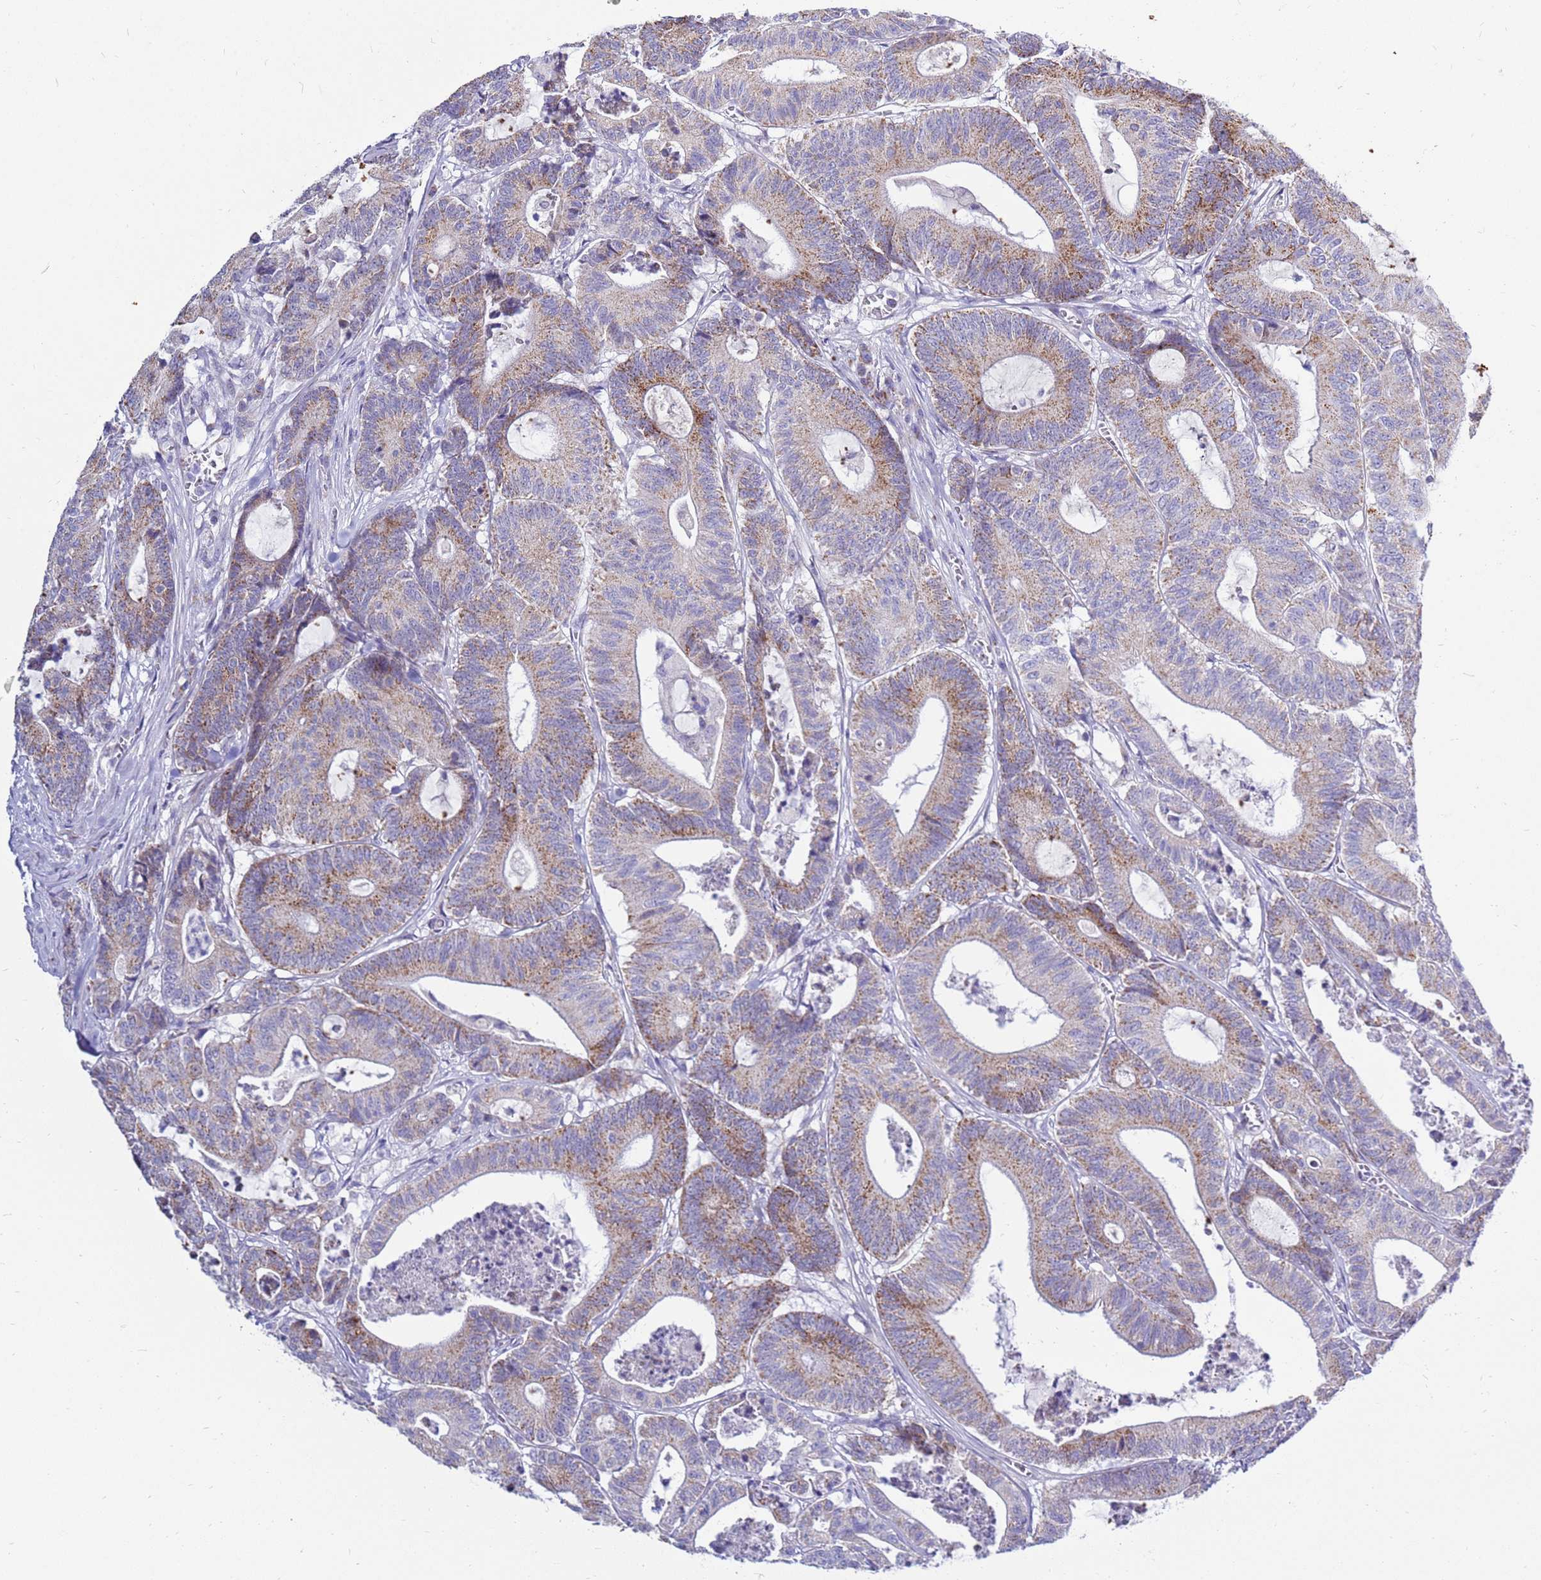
{"staining": {"intensity": "moderate", "quantity": ">75%", "location": "cytoplasmic/membranous"}, "tissue": "colorectal cancer", "cell_type": "Tumor cells", "image_type": "cancer", "snomed": [{"axis": "morphology", "description": "Adenocarcinoma, NOS"}, {"axis": "topography", "description": "Colon"}], "caption": "Immunohistochemical staining of human colorectal cancer reveals medium levels of moderate cytoplasmic/membranous protein positivity in approximately >75% of tumor cells.", "gene": "IGF1R", "patient": {"sex": "female", "age": 84}}